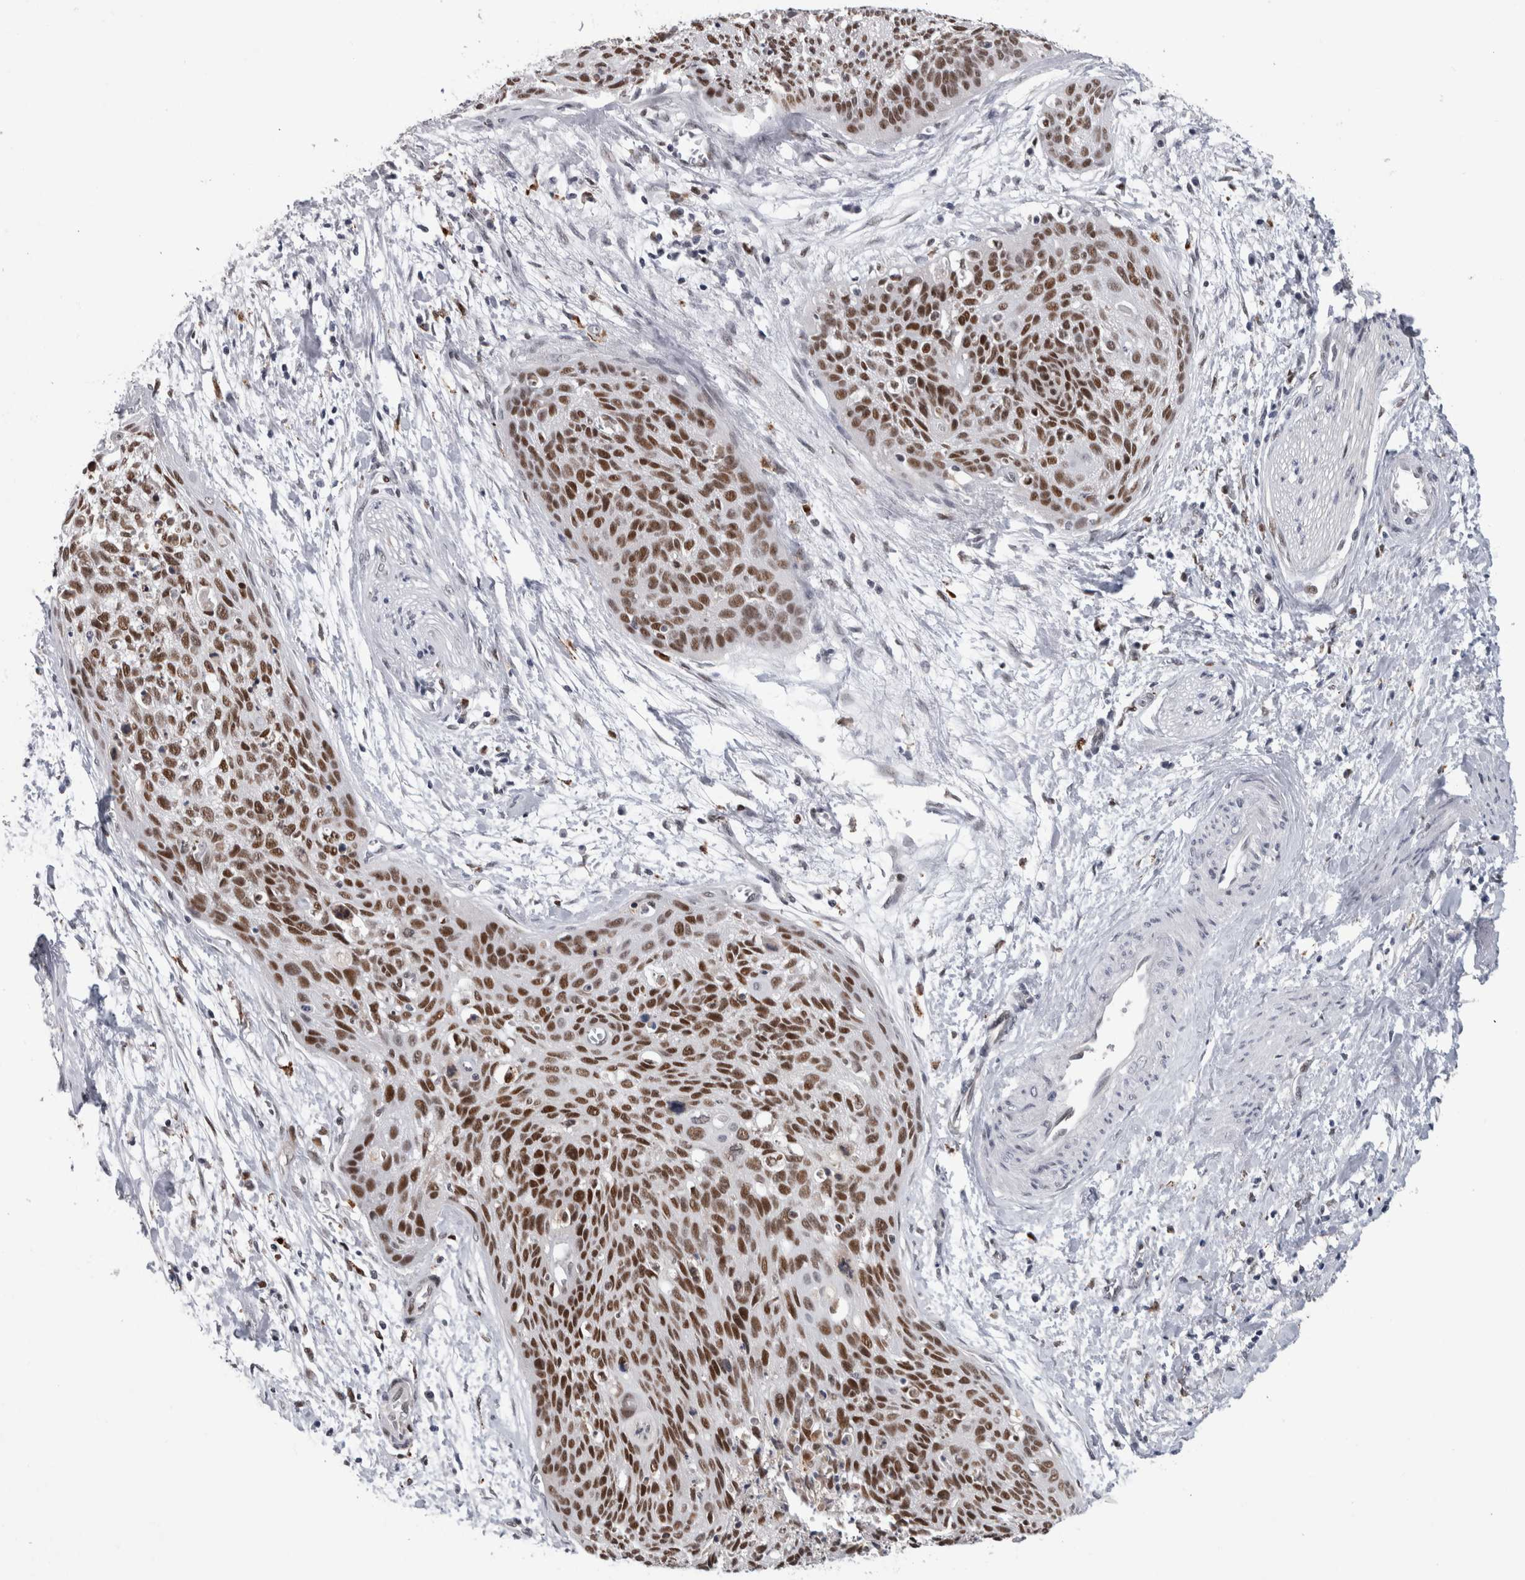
{"staining": {"intensity": "strong", "quantity": ">75%", "location": "nuclear"}, "tissue": "cervical cancer", "cell_type": "Tumor cells", "image_type": "cancer", "snomed": [{"axis": "morphology", "description": "Squamous cell carcinoma, NOS"}, {"axis": "topography", "description": "Cervix"}], "caption": "This is a histology image of immunohistochemistry (IHC) staining of cervical cancer (squamous cell carcinoma), which shows strong staining in the nuclear of tumor cells.", "gene": "POLD2", "patient": {"sex": "female", "age": 55}}